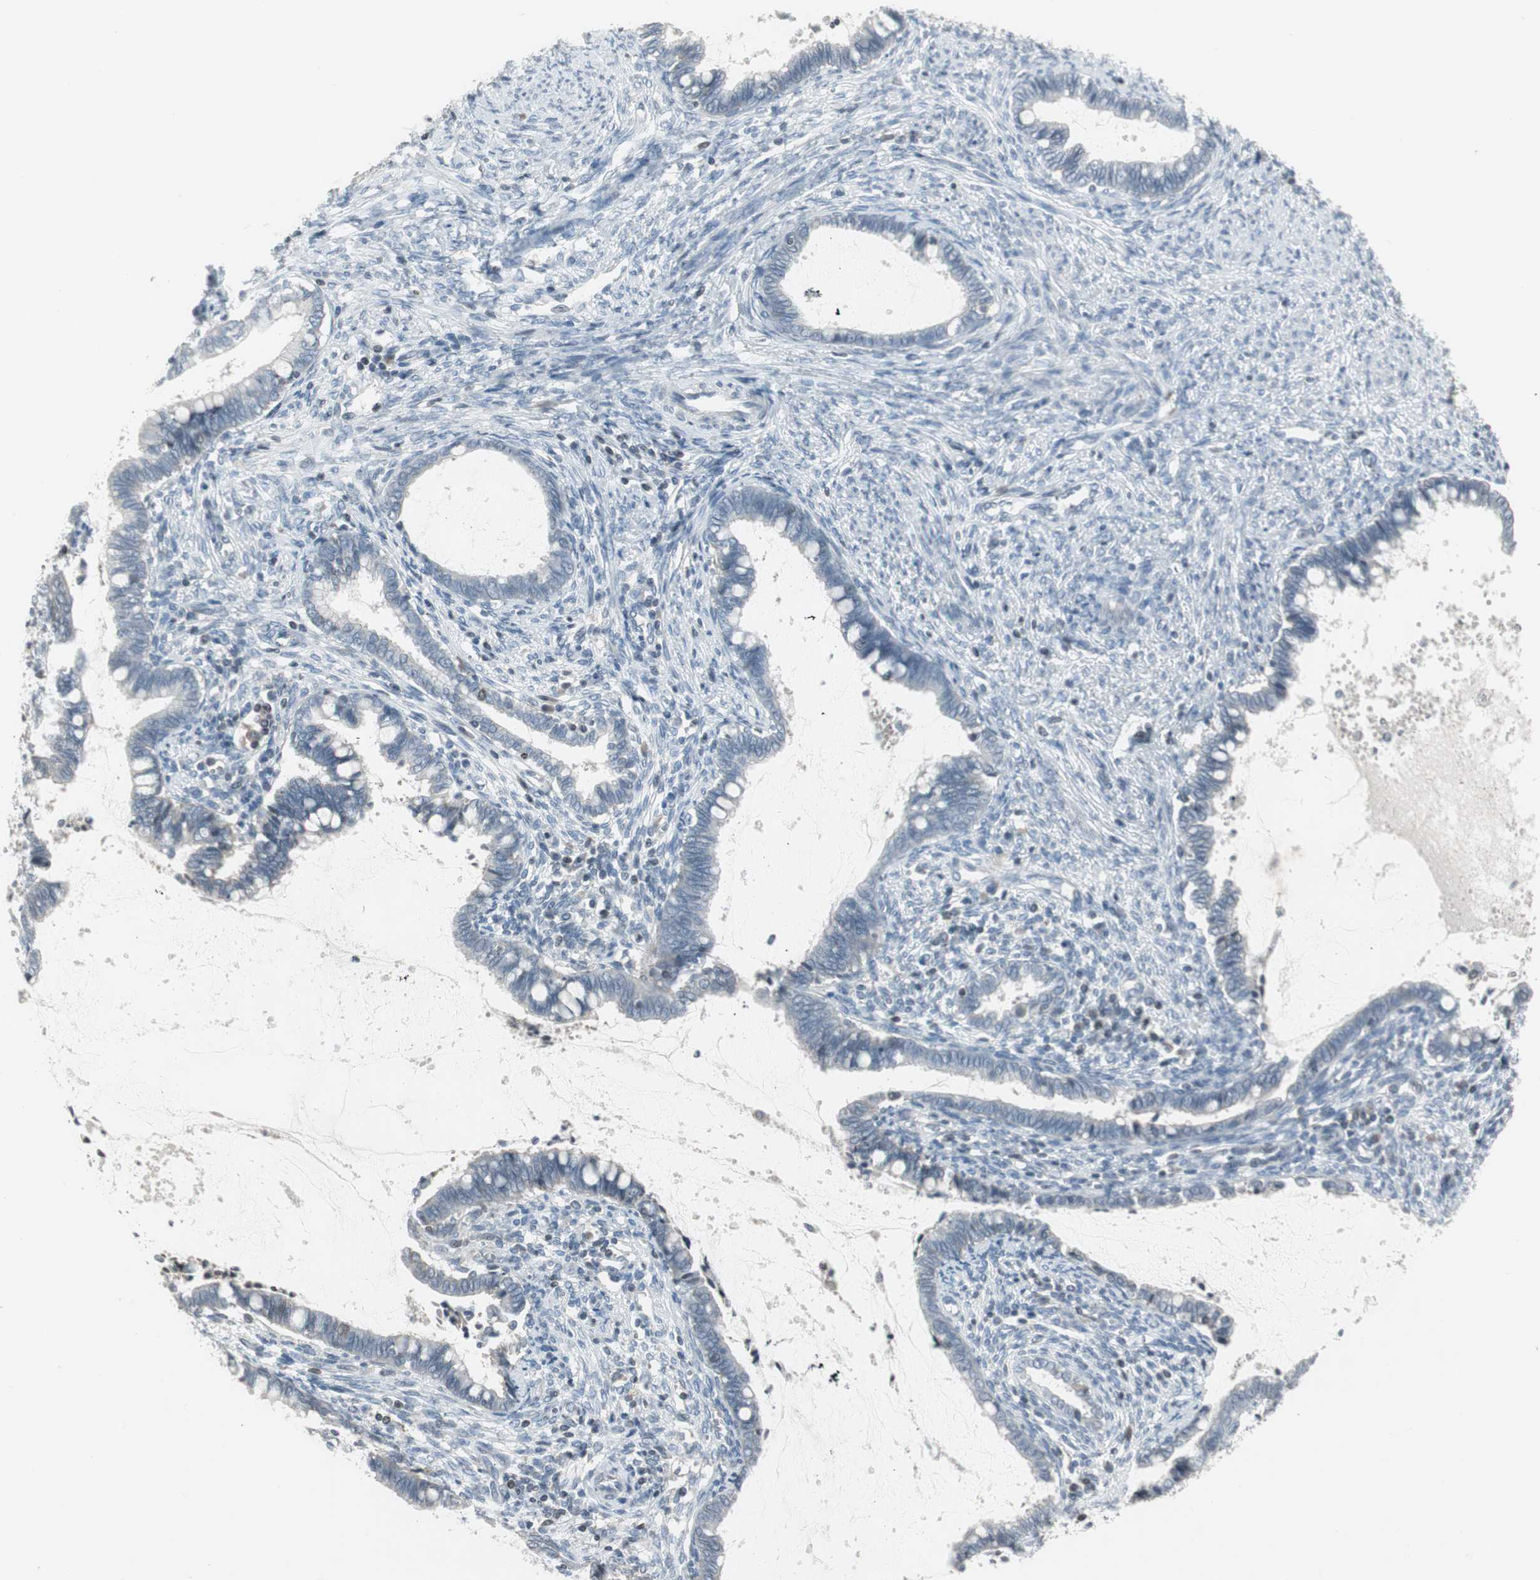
{"staining": {"intensity": "negative", "quantity": "none", "location": "none"}, "tissue": "cervical cancer", "cell_type": "Tumor cells", "image_type": "cancer", "snomed": [{"axis": "morphology", "description": "Adenocarcinoma, NOS"}, {"axis": "topography", "description": "Cervix"}], "caption": "Immunohistochemical staining of adenocarcinoma (cervical) exhibits no significant expression in tumor cells.", "gene": "ARG2", "patient": {"sex": "female", "age": 44}}